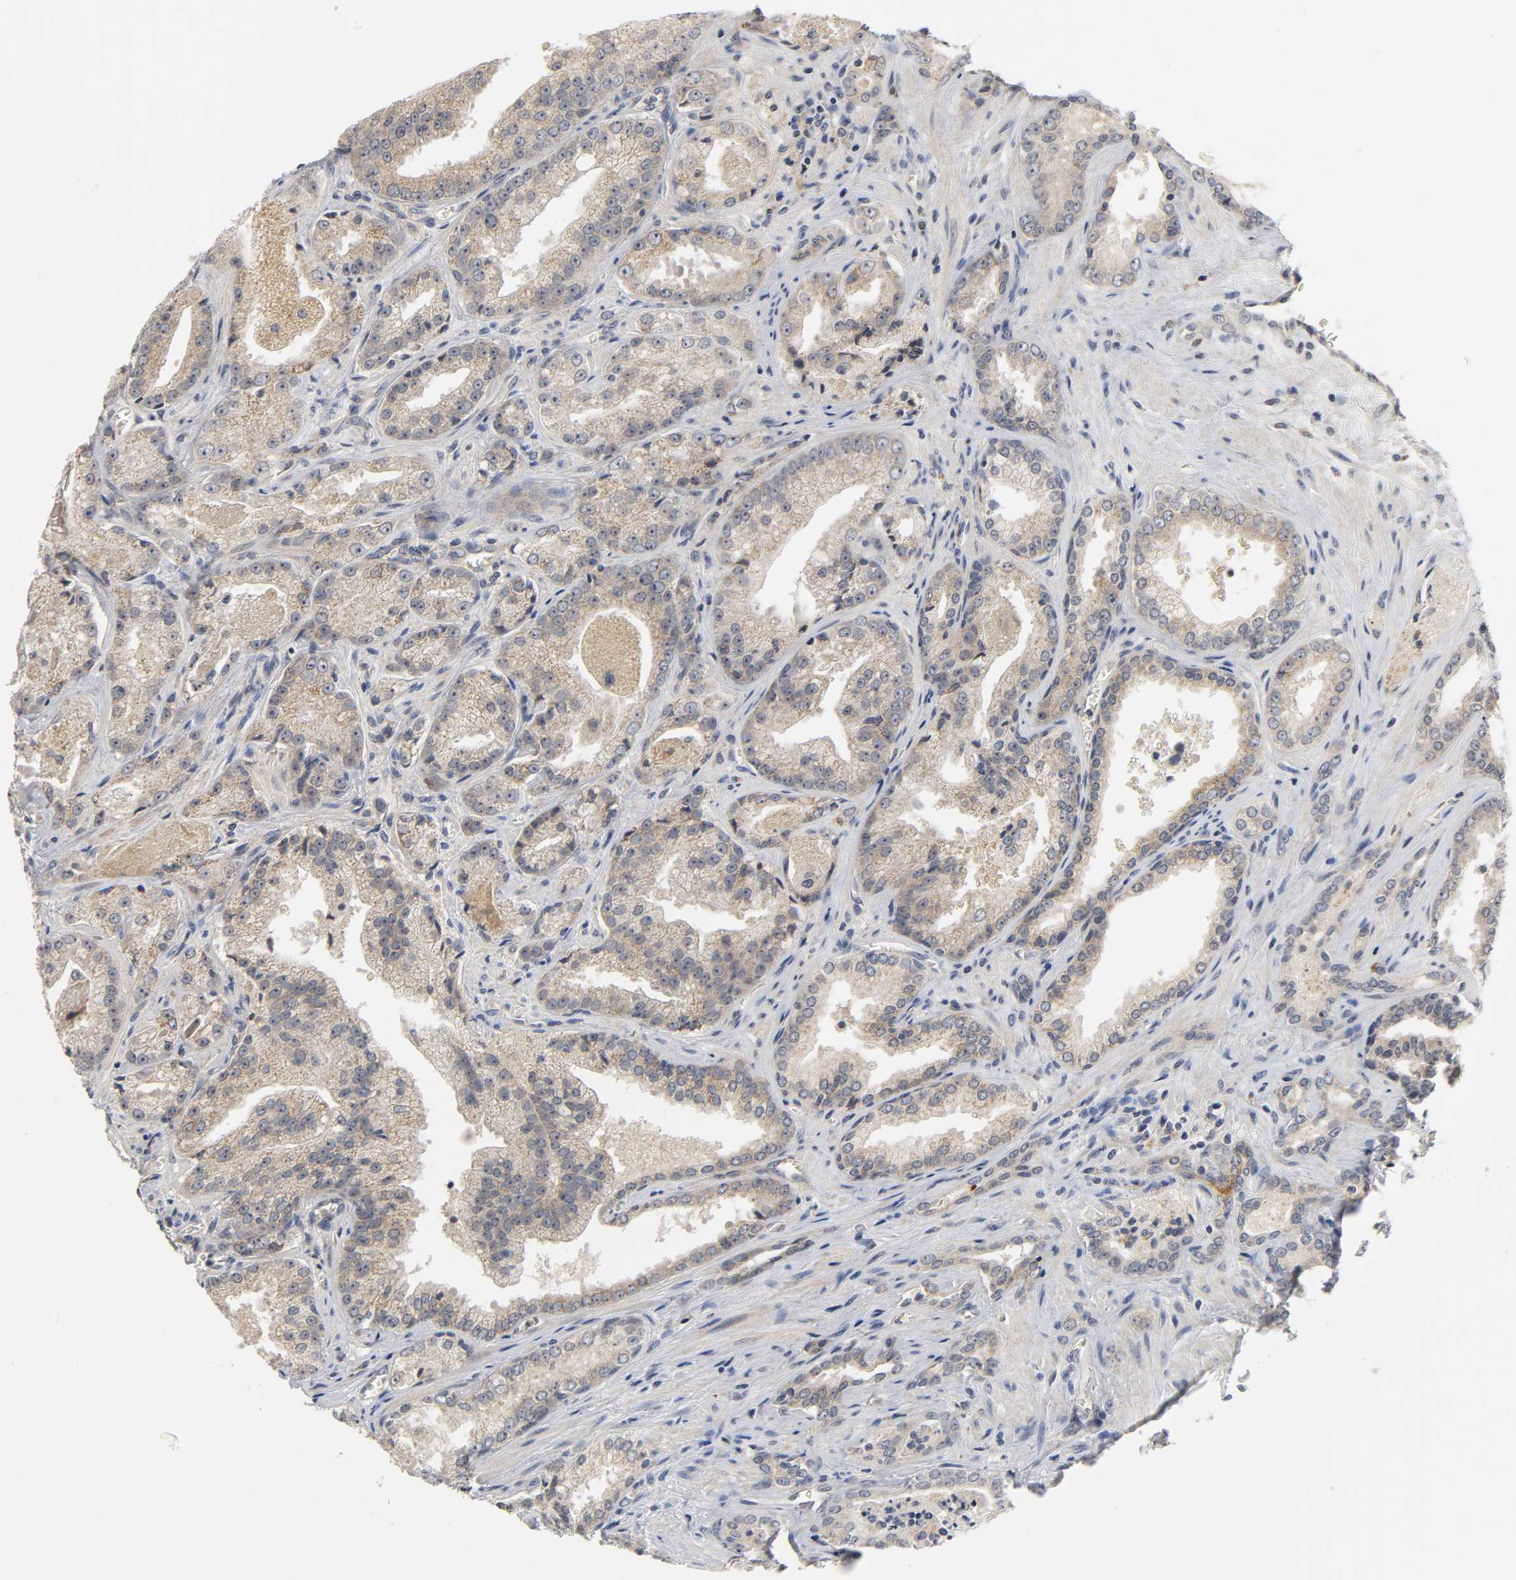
{"staining": {"intensity": "weak", "quantity": ">75%", "location": "cytoplasmic/membranous"}, "tissue": "prostate cancer", "cell_type": "Tumor cells", "image_type": "cancer", "snomed": [{"axis": "morphology", "description": "Adenocarcinoma, Low grade"}, {"axis": "topography", "description": "Prostate"}], "caption": "Prostate adenocarcinoma (low-grade) stained with IHC shows weak cytoplasmic/membranous positivity in approximately >75% of tumor cells.", "gene": "NRP1", "patient": {"sex": "male", "age": 60}}